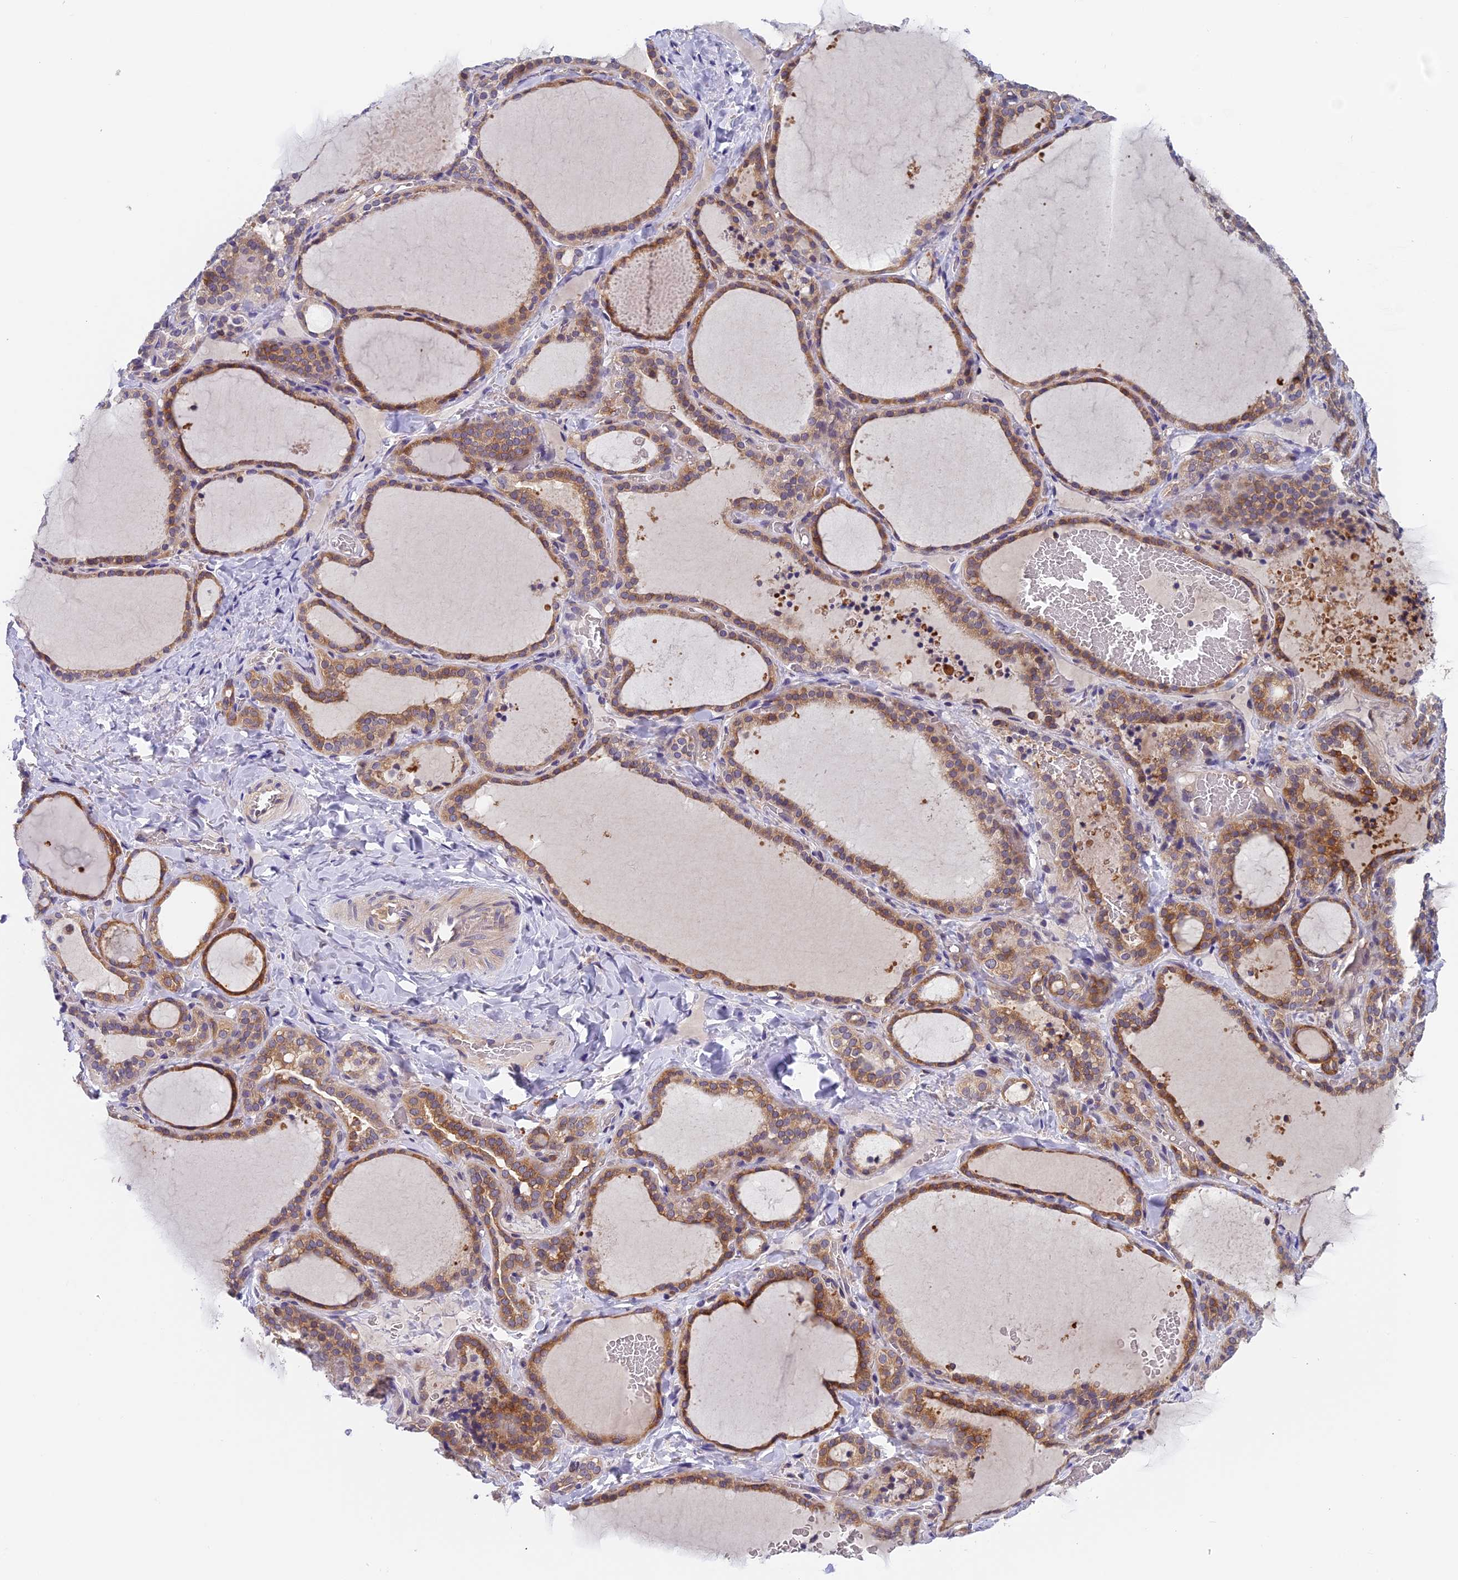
{"staining": {"intensity": "moderate", "quantity": ">75%", "location": "cytoplasmic/membranous"}, "tissue": "thyroid gland", "cell_type": "Glandular cells", "image_type": "normal", "snomed": [{"axis": "morphology", "description": "Normal tissue, NOS"}, {"axis": "topography", "description": "Thyroid gland"}], "caption": "An immunohistochemistry photomicrograph of unremarkable tissue is shown. Protein staining in brown shows moderate cytoplasmic/membranous positivity in thyroid gland within glandular cells.", "gene": "IPO5", "patient": {"sex": "female", "age": 22}}